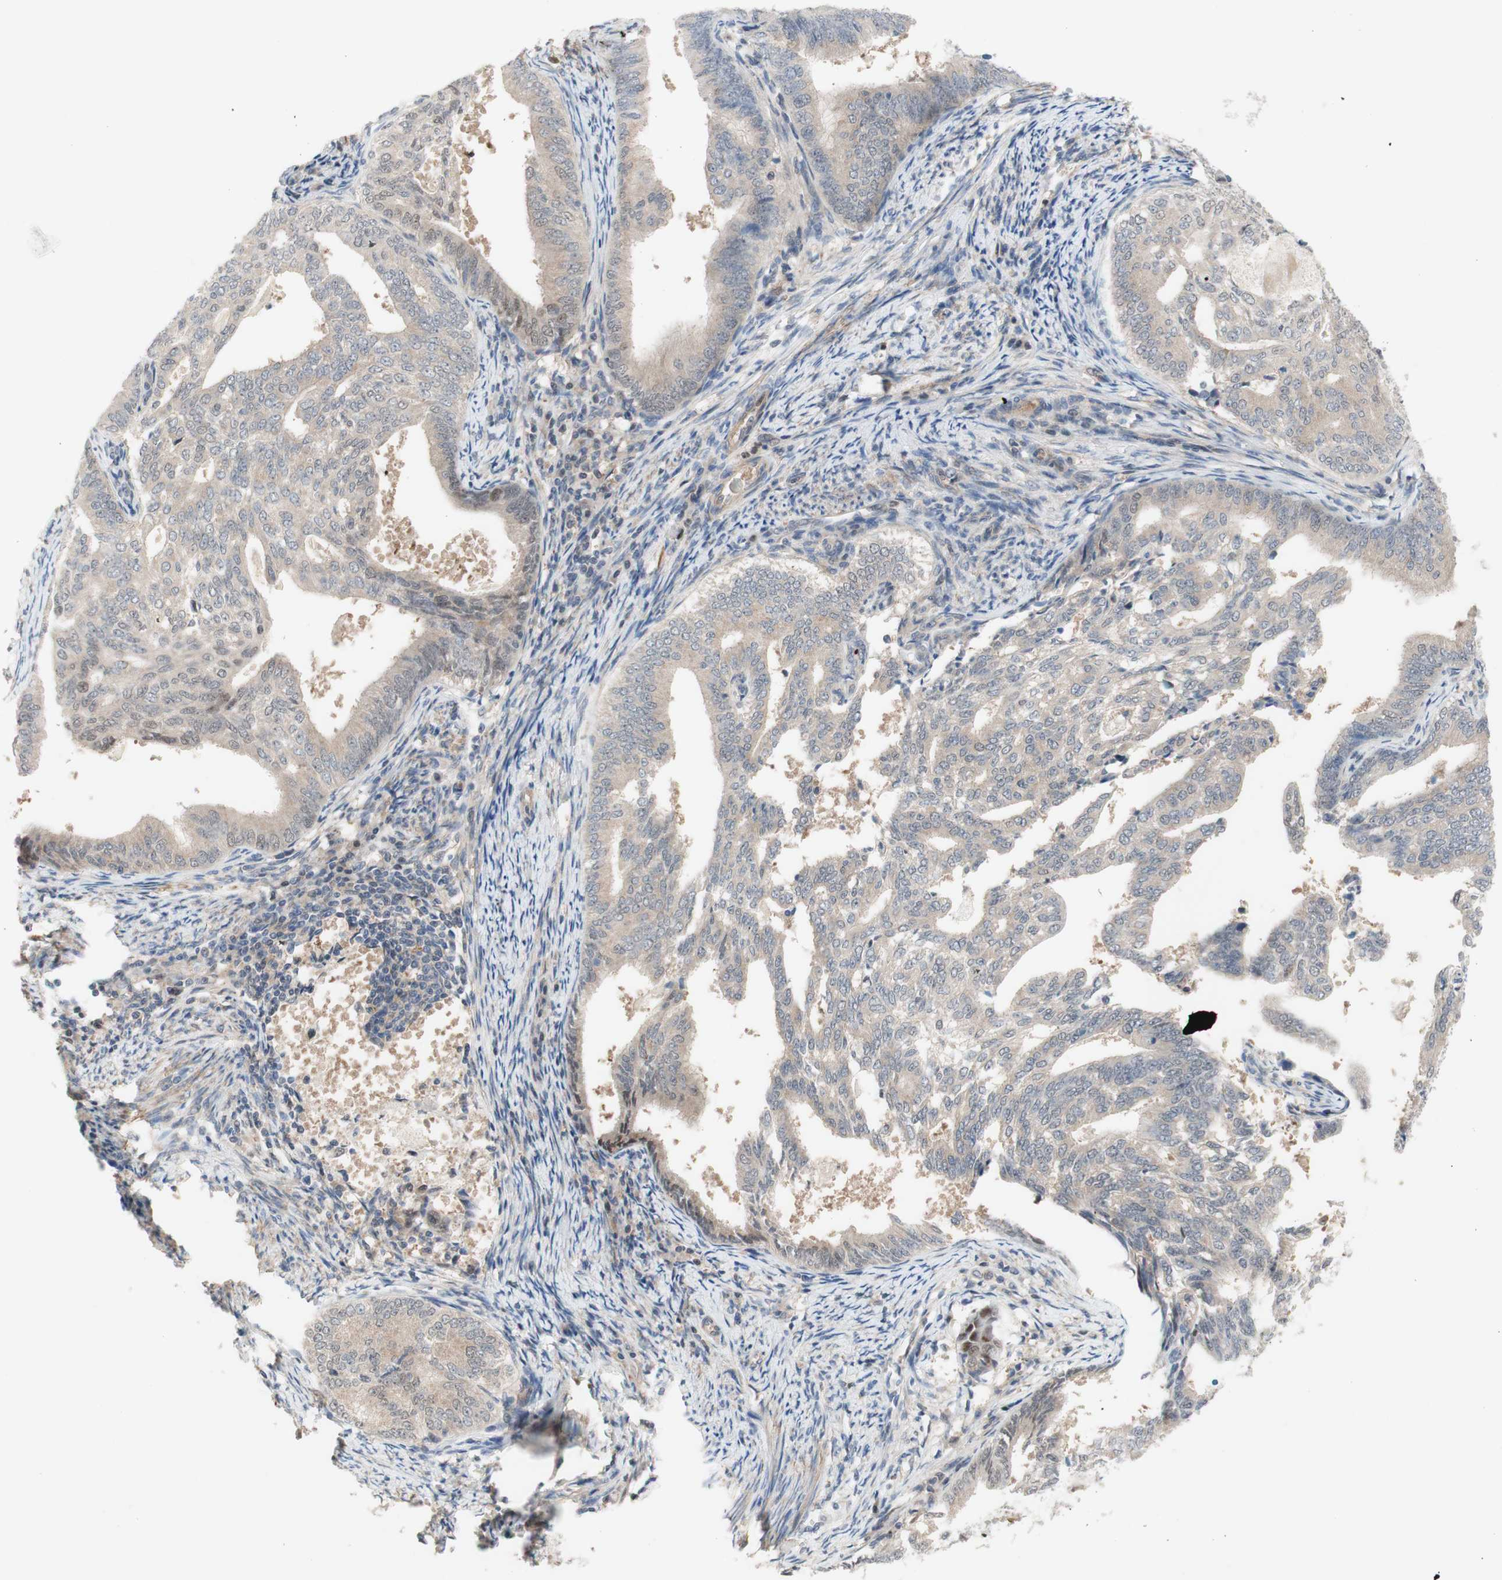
{"staining": {"intensity": "moderate", "quantity": "25%-75%", "location": "nuclear"}, "tissue": "endometrial cancer", "cell_type": "Tumor cells", "image_type": "cancer", "snomed": [{"axis": "morphology", "description": "Adenocarcinoma, NOS"}, {"axis": "topography", "description": "Endometrium"}], "caption": "Immunohistochemical staining of endometrial cancer shows medium levels of moderate nuclear positivity in approximately 25%-75% of tumor cells.", "gene": "RFNG", "patient": {"sex": "female", "age": 58}}